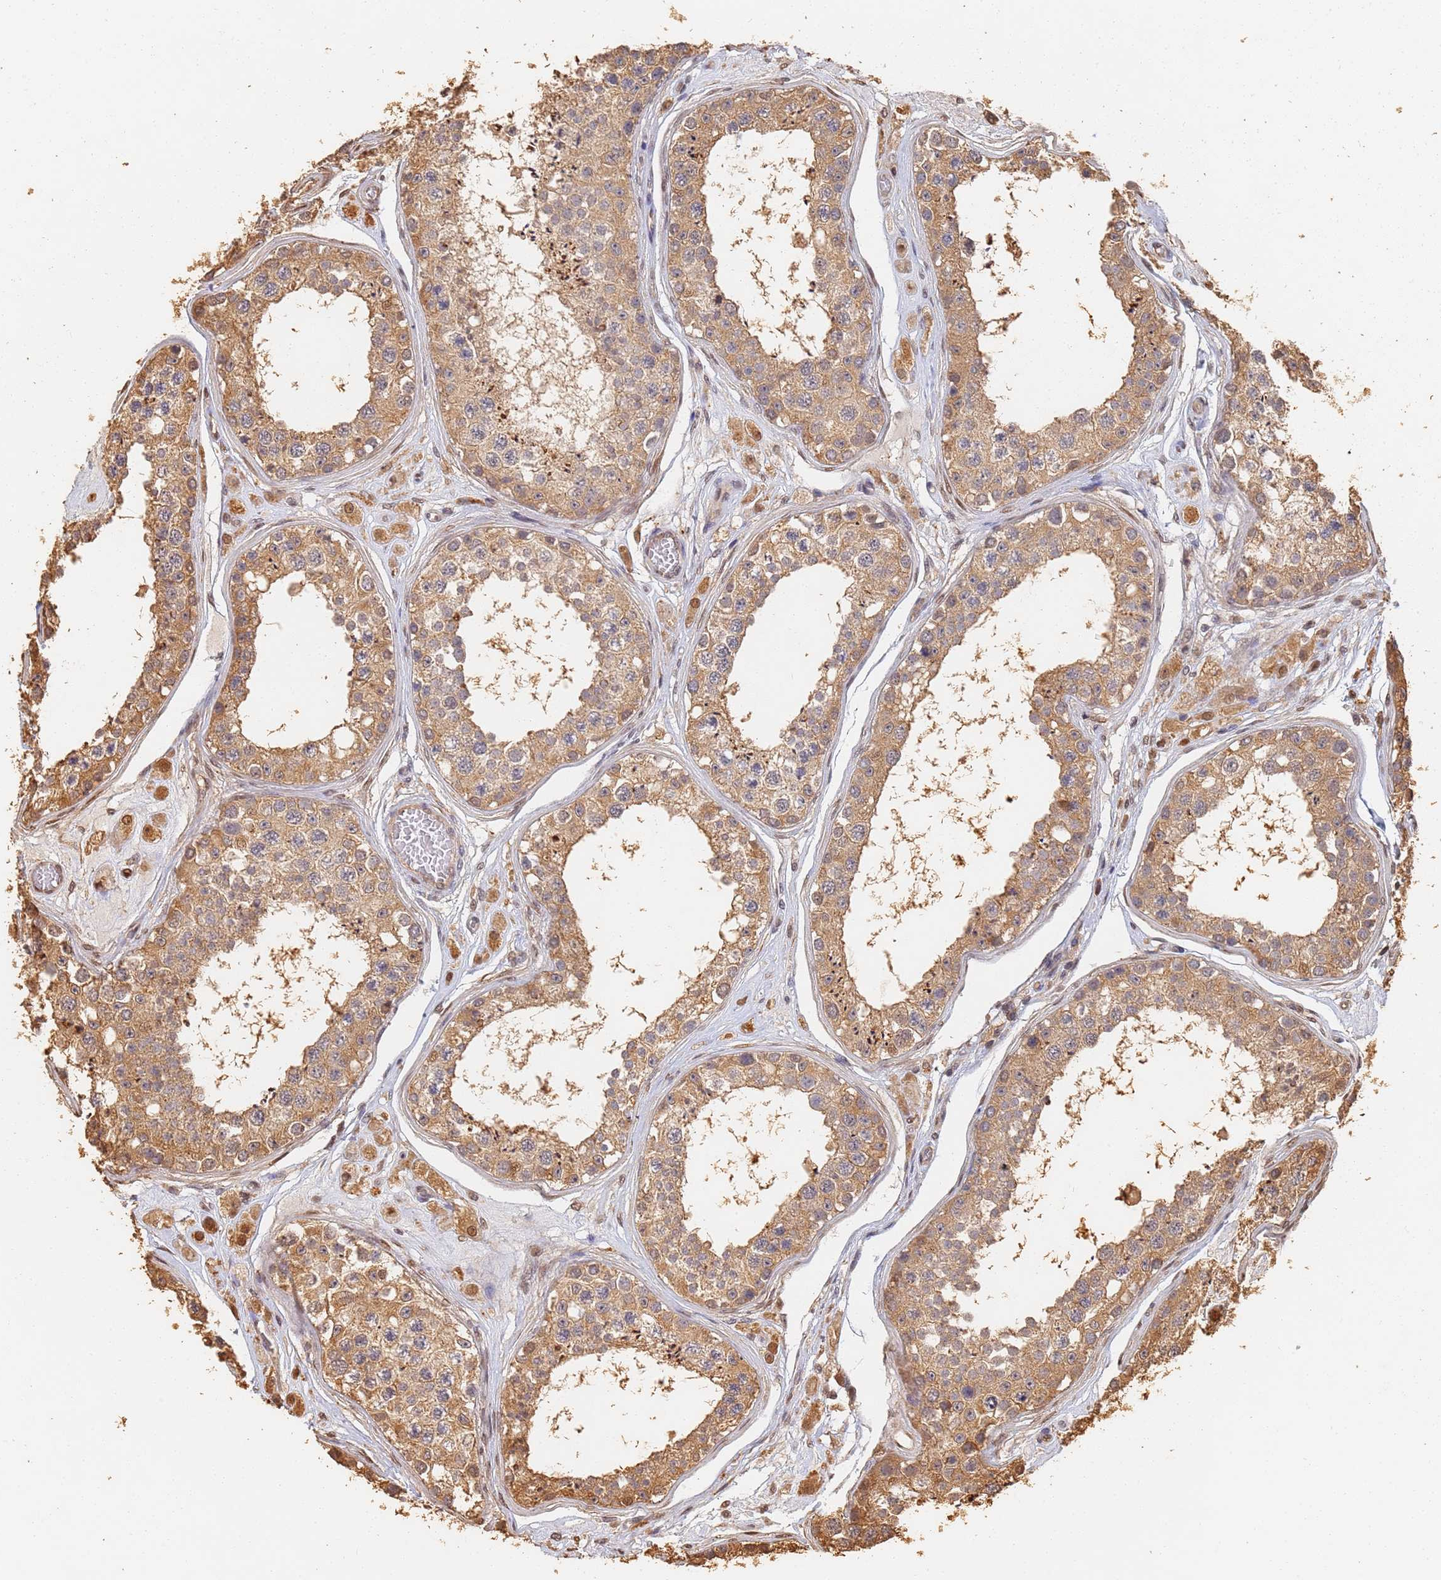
{"staining": {"intensity": "moderate", "quantity": ">75%", "location": "cytoplasmic/membranous"}, "tissue": "testis", "cell_type": "Cells in seminiferous ducts", "image_type": "normal", "snomed": [{"axis": "morphology", "description": "Normal tissue, NOS"}, {"axis": "topography", "description": "Testis"}], "caption": "Immunohistochemical staining of unremarkable human testis reveals medium levels of moderate cytoplasmic/membranous expression in approximately >75% of cells in seminiferous ducts.", "gene": "JAK2", "patient": {"sex": "male", "age": 25}}